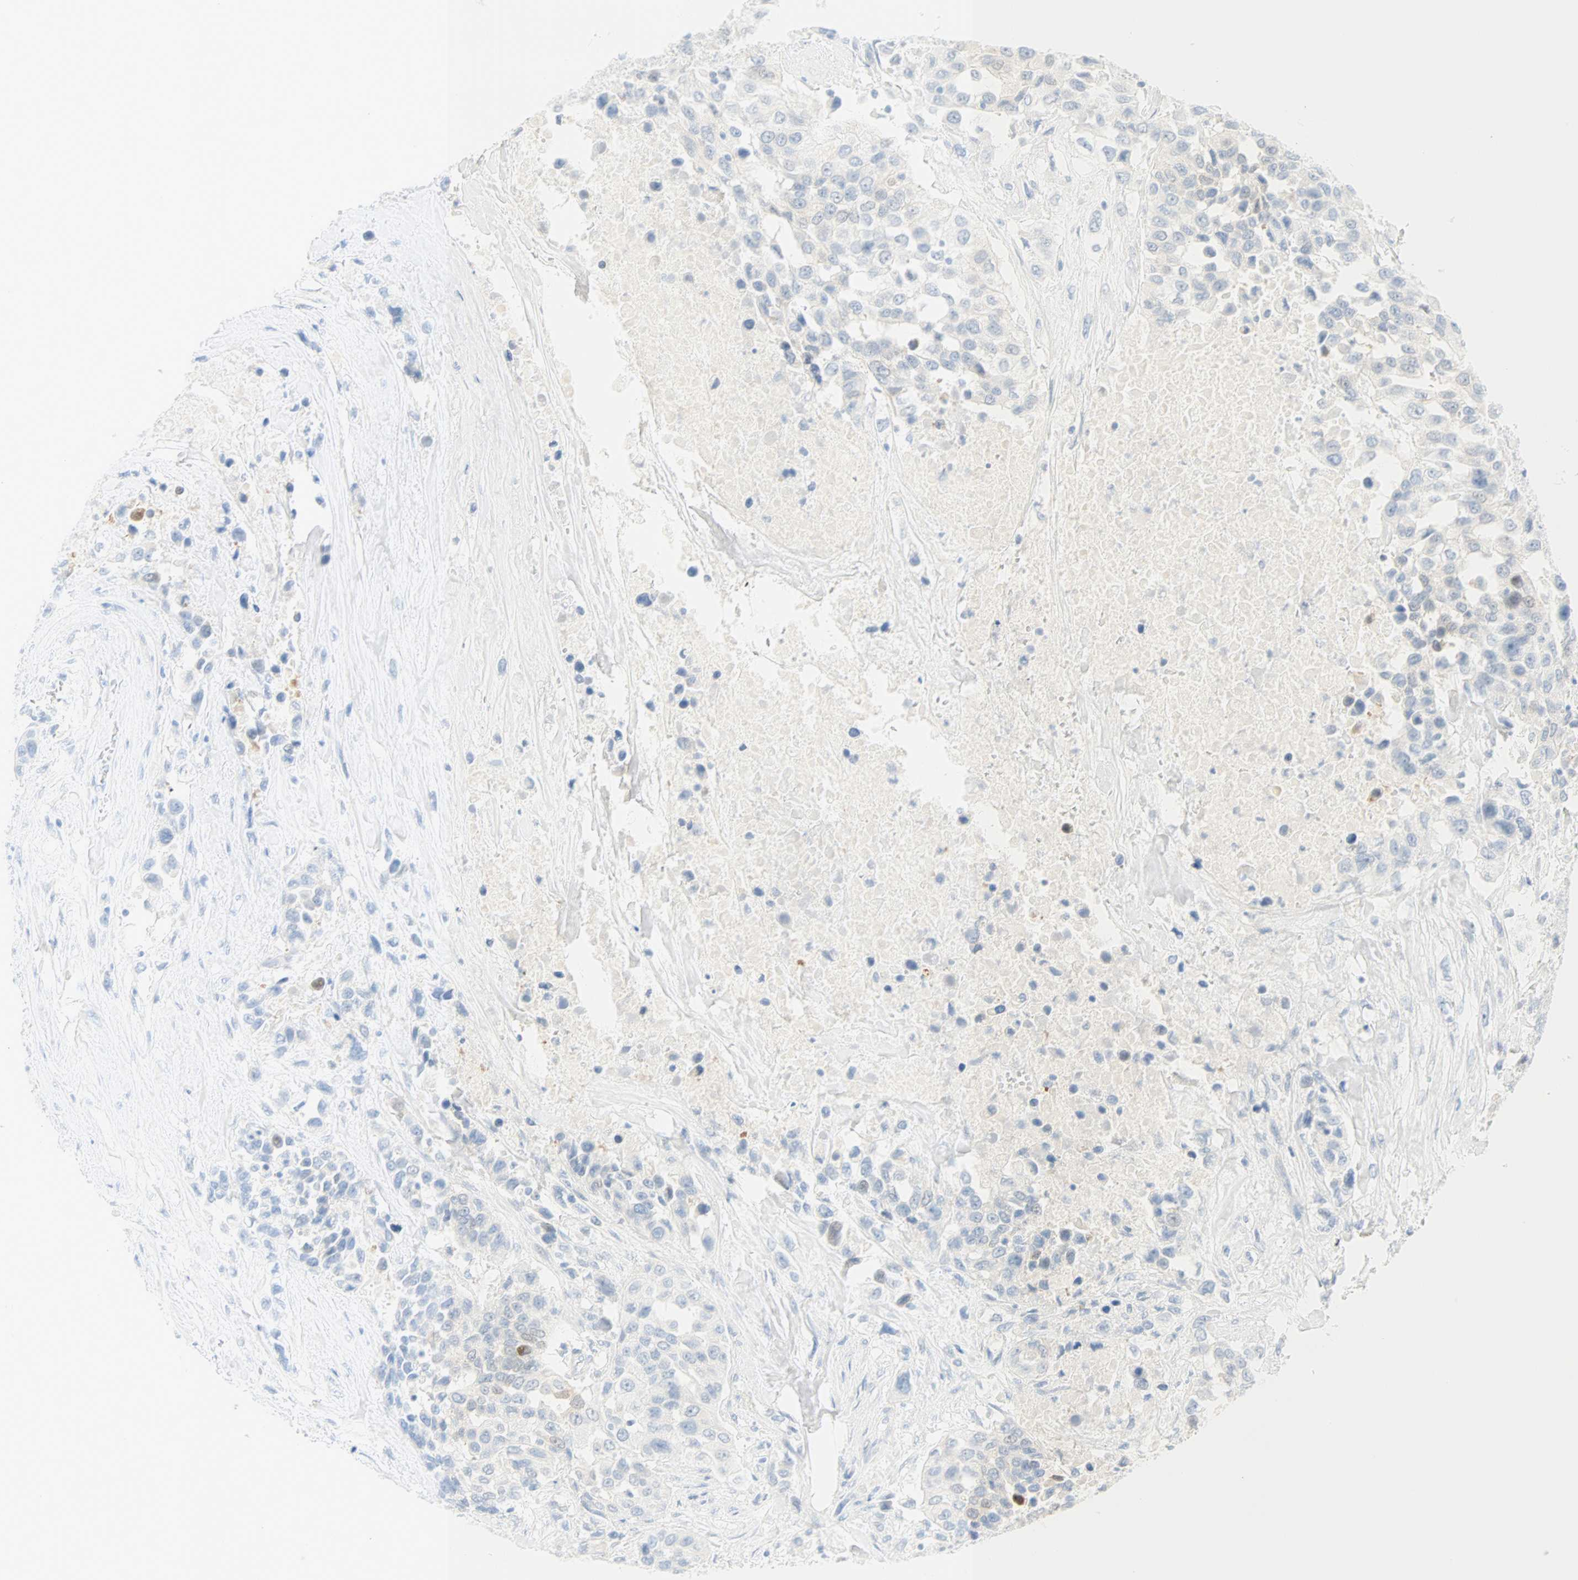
{"staining": {"intensity": "negative", "quantity": "none", "location": "none"}, "tissue": "urothelial cancer", "cell_type": "Tumor cells", "image_type": "cancer", "snomed": [{"axis": "morphology", "description": "Urothelial carcinoma, High grade"}, {"axis": "topography", "description": "Urinary bladder"}], "caption": "IHC of high-grade urothelial carcinoma exhibits no expression in tumor cells. (Brightfield microscopy of DAB immunohistochemistry at high magnification).", "gene": "SELENBP1", "patient": {"sex": "female", "age": 80}}